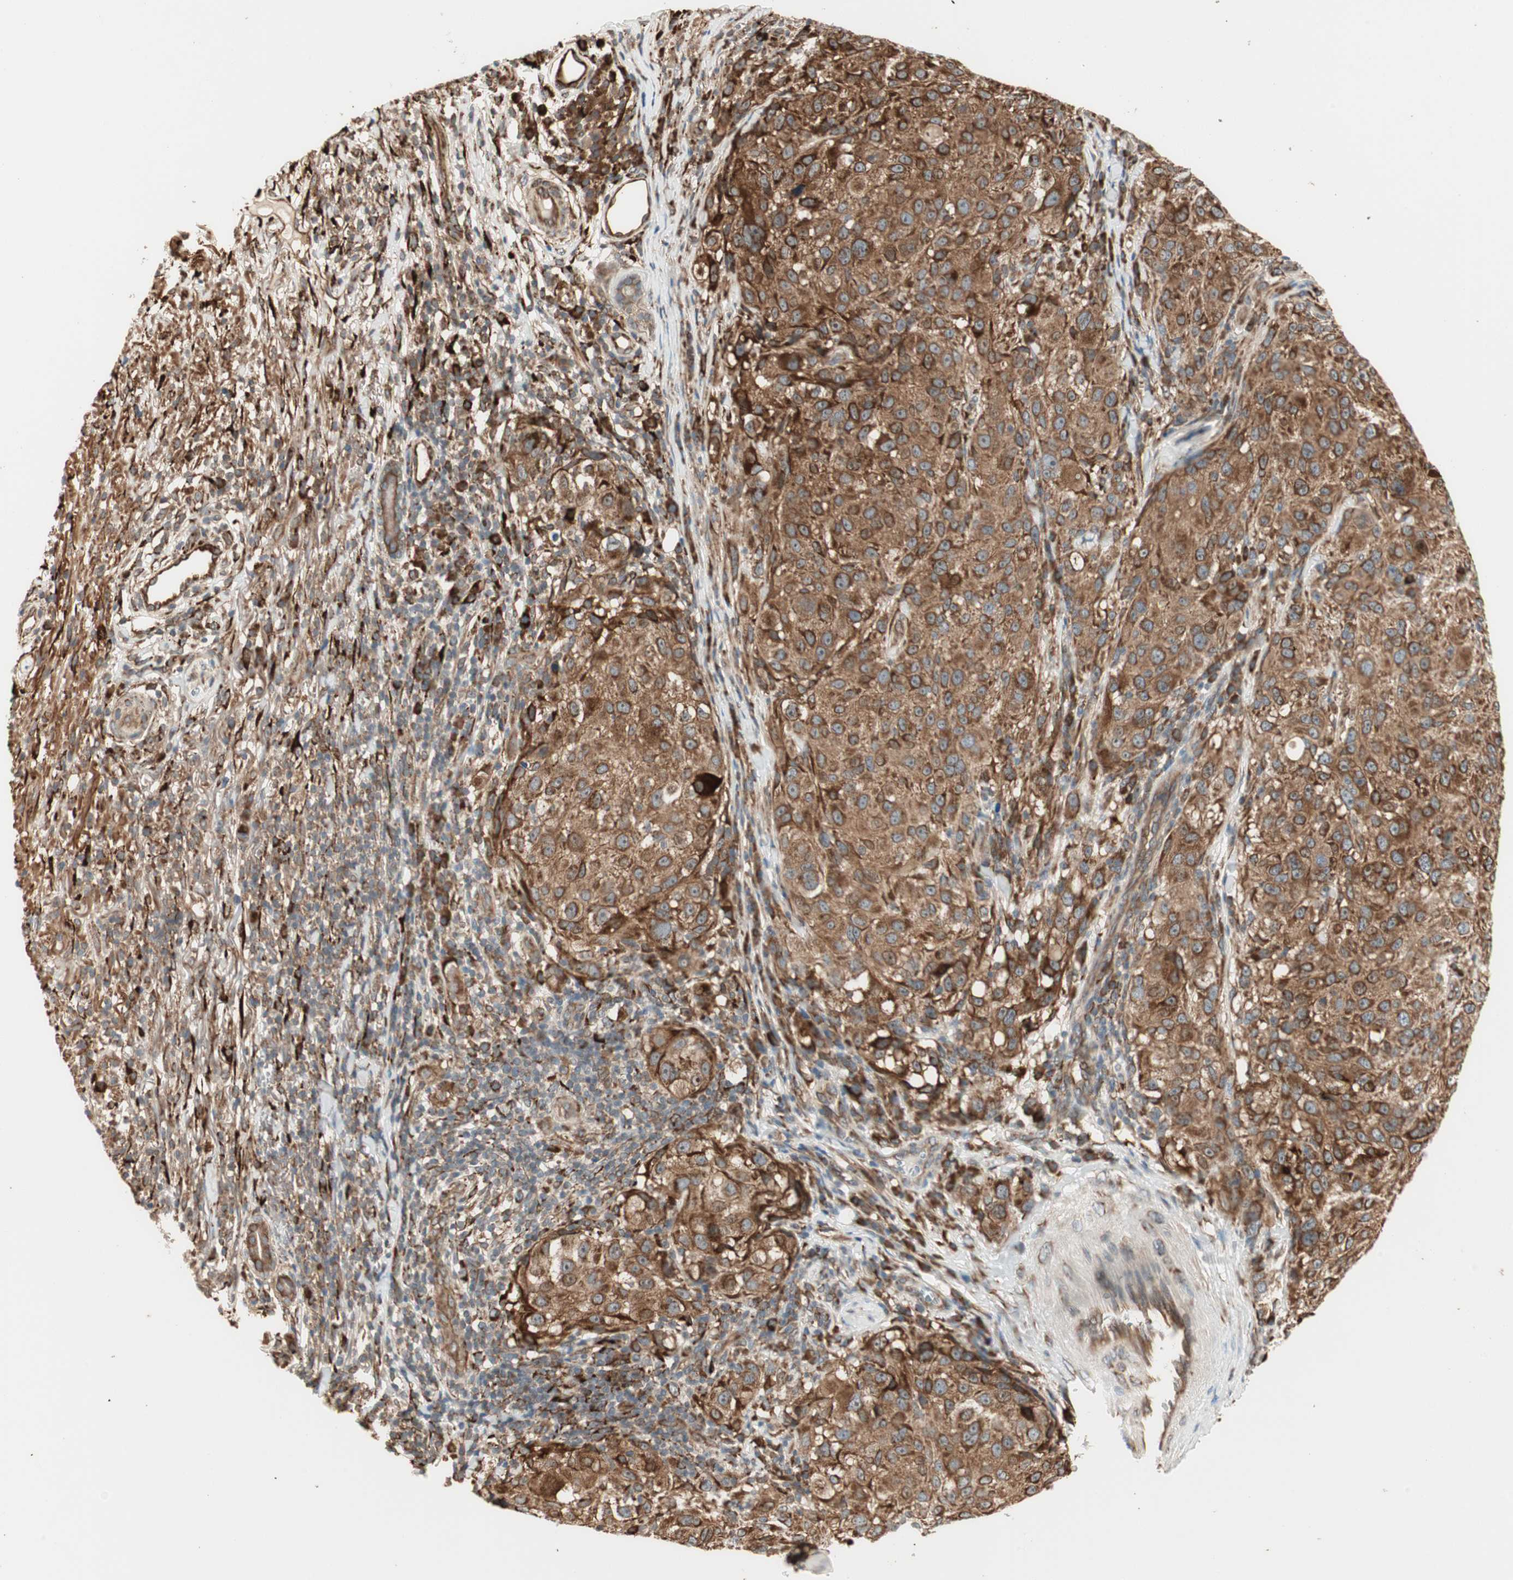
{"staining": {"intensity": "strong", "quantity": ">75%", "location": "cytoplasmic/membranous"}, "tissue": "melanoma", "cell_type": "Tumor cells", "image_type": "cancer", "snomed": [{"axis": "morphology", "description": "Necrosis, NOS"}, {"axis": "morphology", "description": "Malignant melanoma, NOS"}, {"axis": "topography", "description": "Skin"}], "caption": "Tumor cells display high levels of strong cytoplasmic/membranous staining in about >75% of cells in melanoma.", "gene": "P4HA1", "patient": {"sex": "female", "age": 87}}